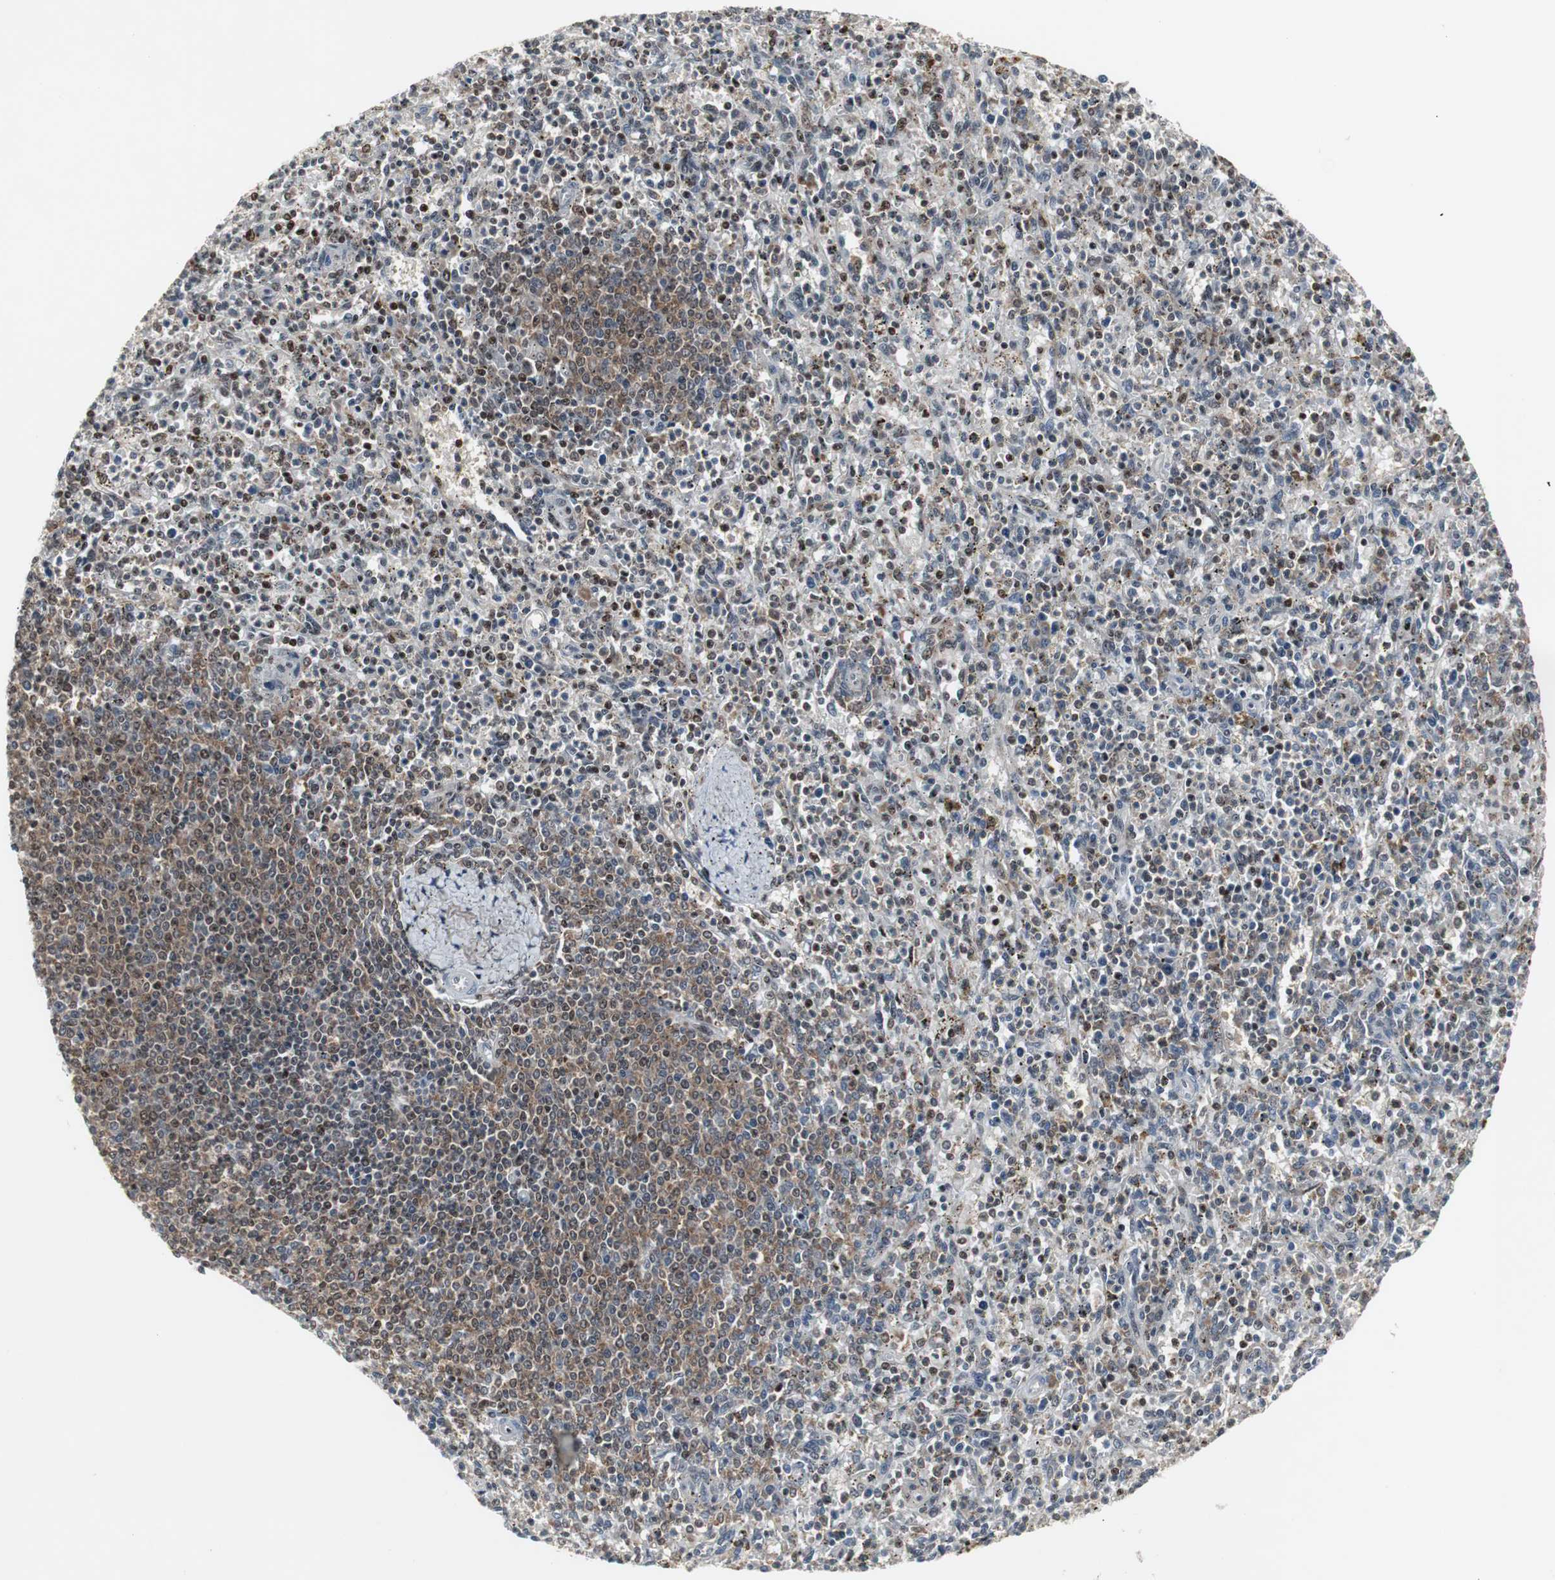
{"staining": {"intensity": "moderate", "quantity": "25%-75%", "location": "cytoplasmic/membranous,nuclear"}, "tissue": "spleen", "cell_type": "Cells in red pulp", "image_type": "normal", "snomed": [{"axis": "morphology", "description": "Normal tissue, NOS"}, {"axis": "topography", "description": "Spleen"}], "caption": "Moderate cytoplasmic/membranous,nuclear expression for a protein is present in approximately 25%-75% of cells in red pulp of benign spleen using immunohistochemistry (IHC).", "gene": "GRK2", "patient": {"sex": "male", "age": 72}}